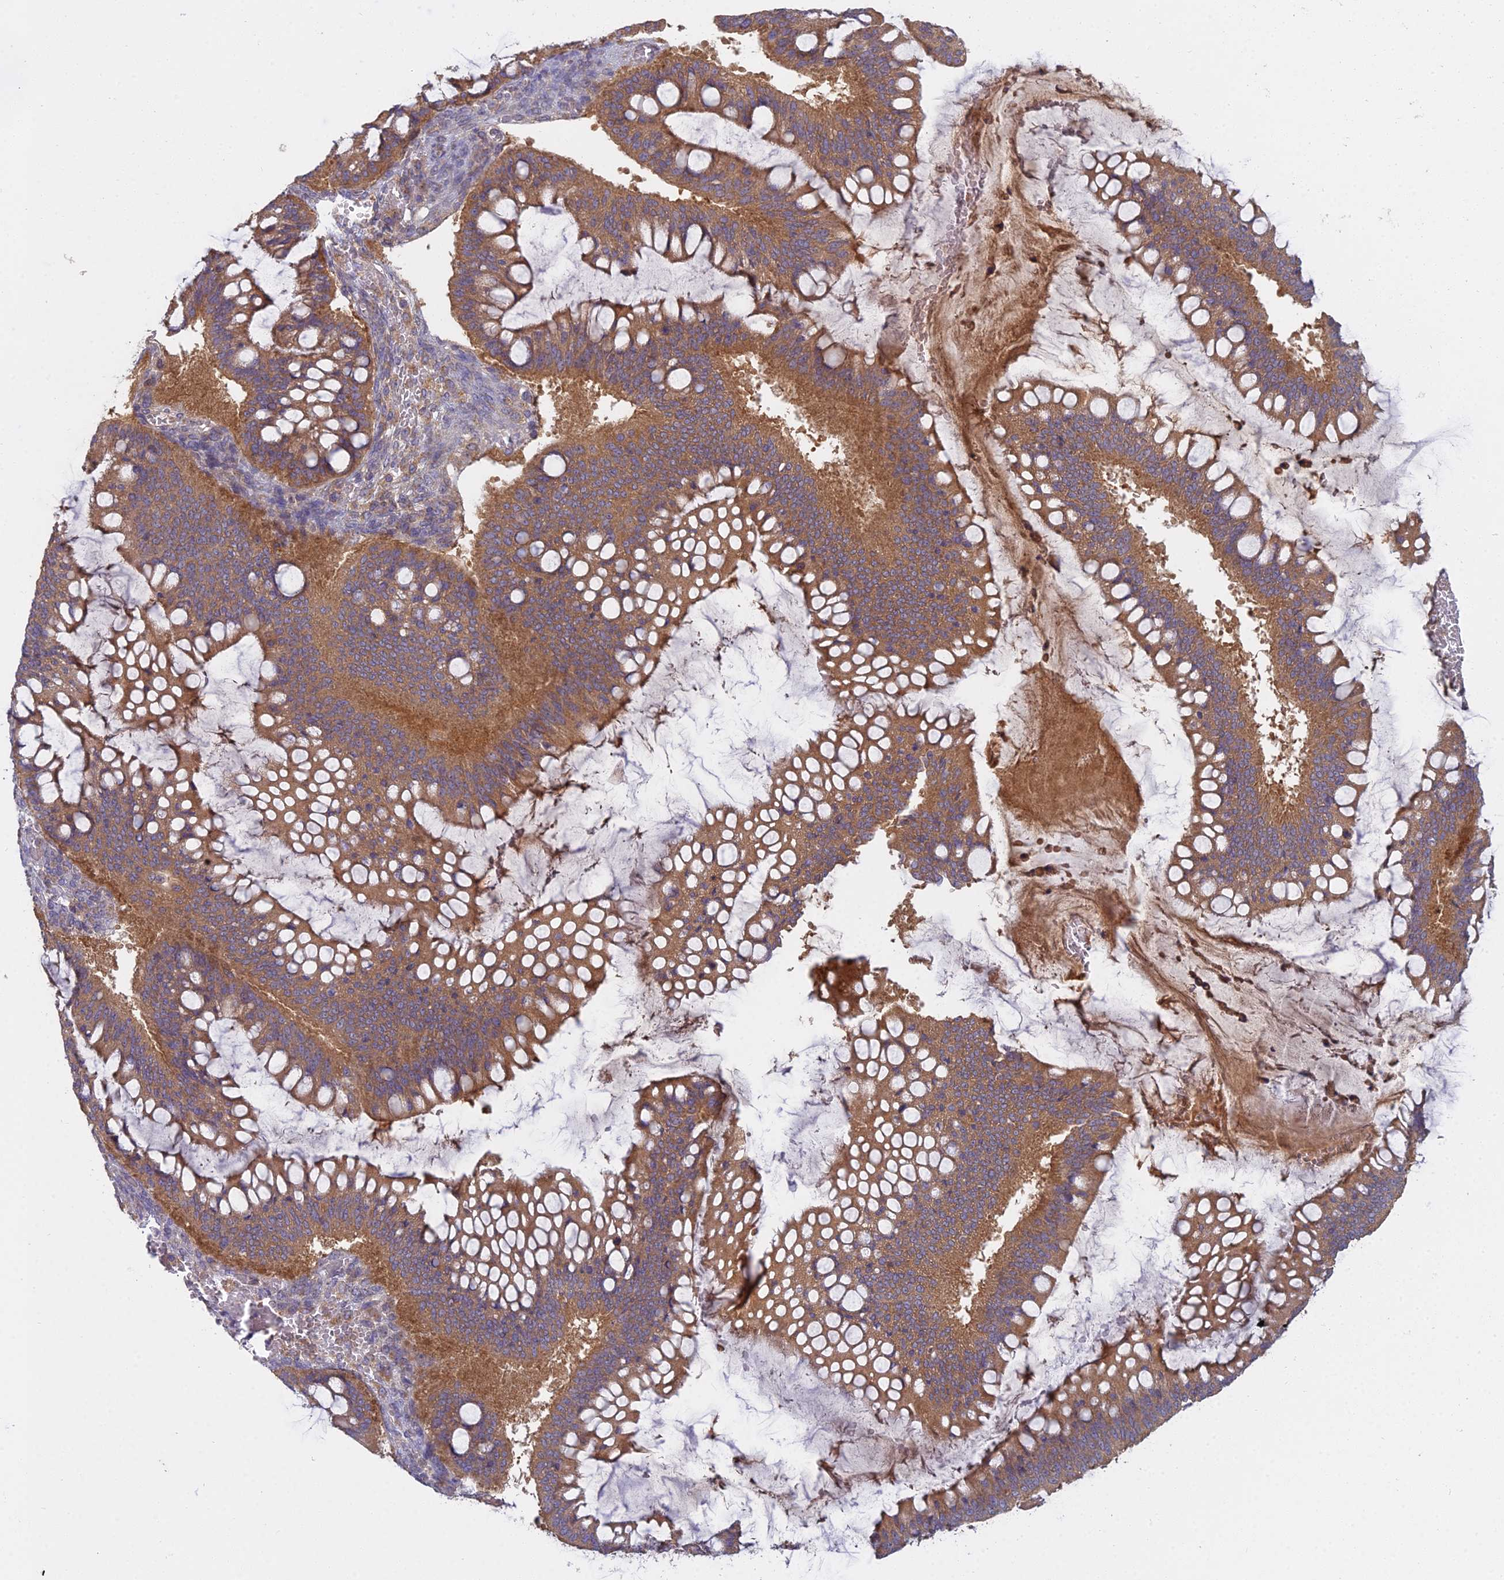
{"staining": {"intensity": "moderate", "quantity": ">75%", "location": "cytoplasmic/membranous"}, "tissue": "ovarian cancer", "cell_type": "Tumor cells", "image_type": "cancer", "snomed": [{"axis": "morphology", "description": "Cystadenocarcinoma, mucinous, NOS"}, {"axis": "topography", "description": "Ovary"}], "caption": "Protein expression analysis of ovarian cancer (mucinous cystadenocarcinoma) demonstrates moderate cytoplasmic/membranous staining in about >75% of tumor cells. (Stains: DAB (3,3'-diaminobenzidine) in brown, nuclei in blue, Microscopy: brightfield microscopy at high magnification).", "gene": "CCDC167", "patient": {"sex": "female", "age": 73}}